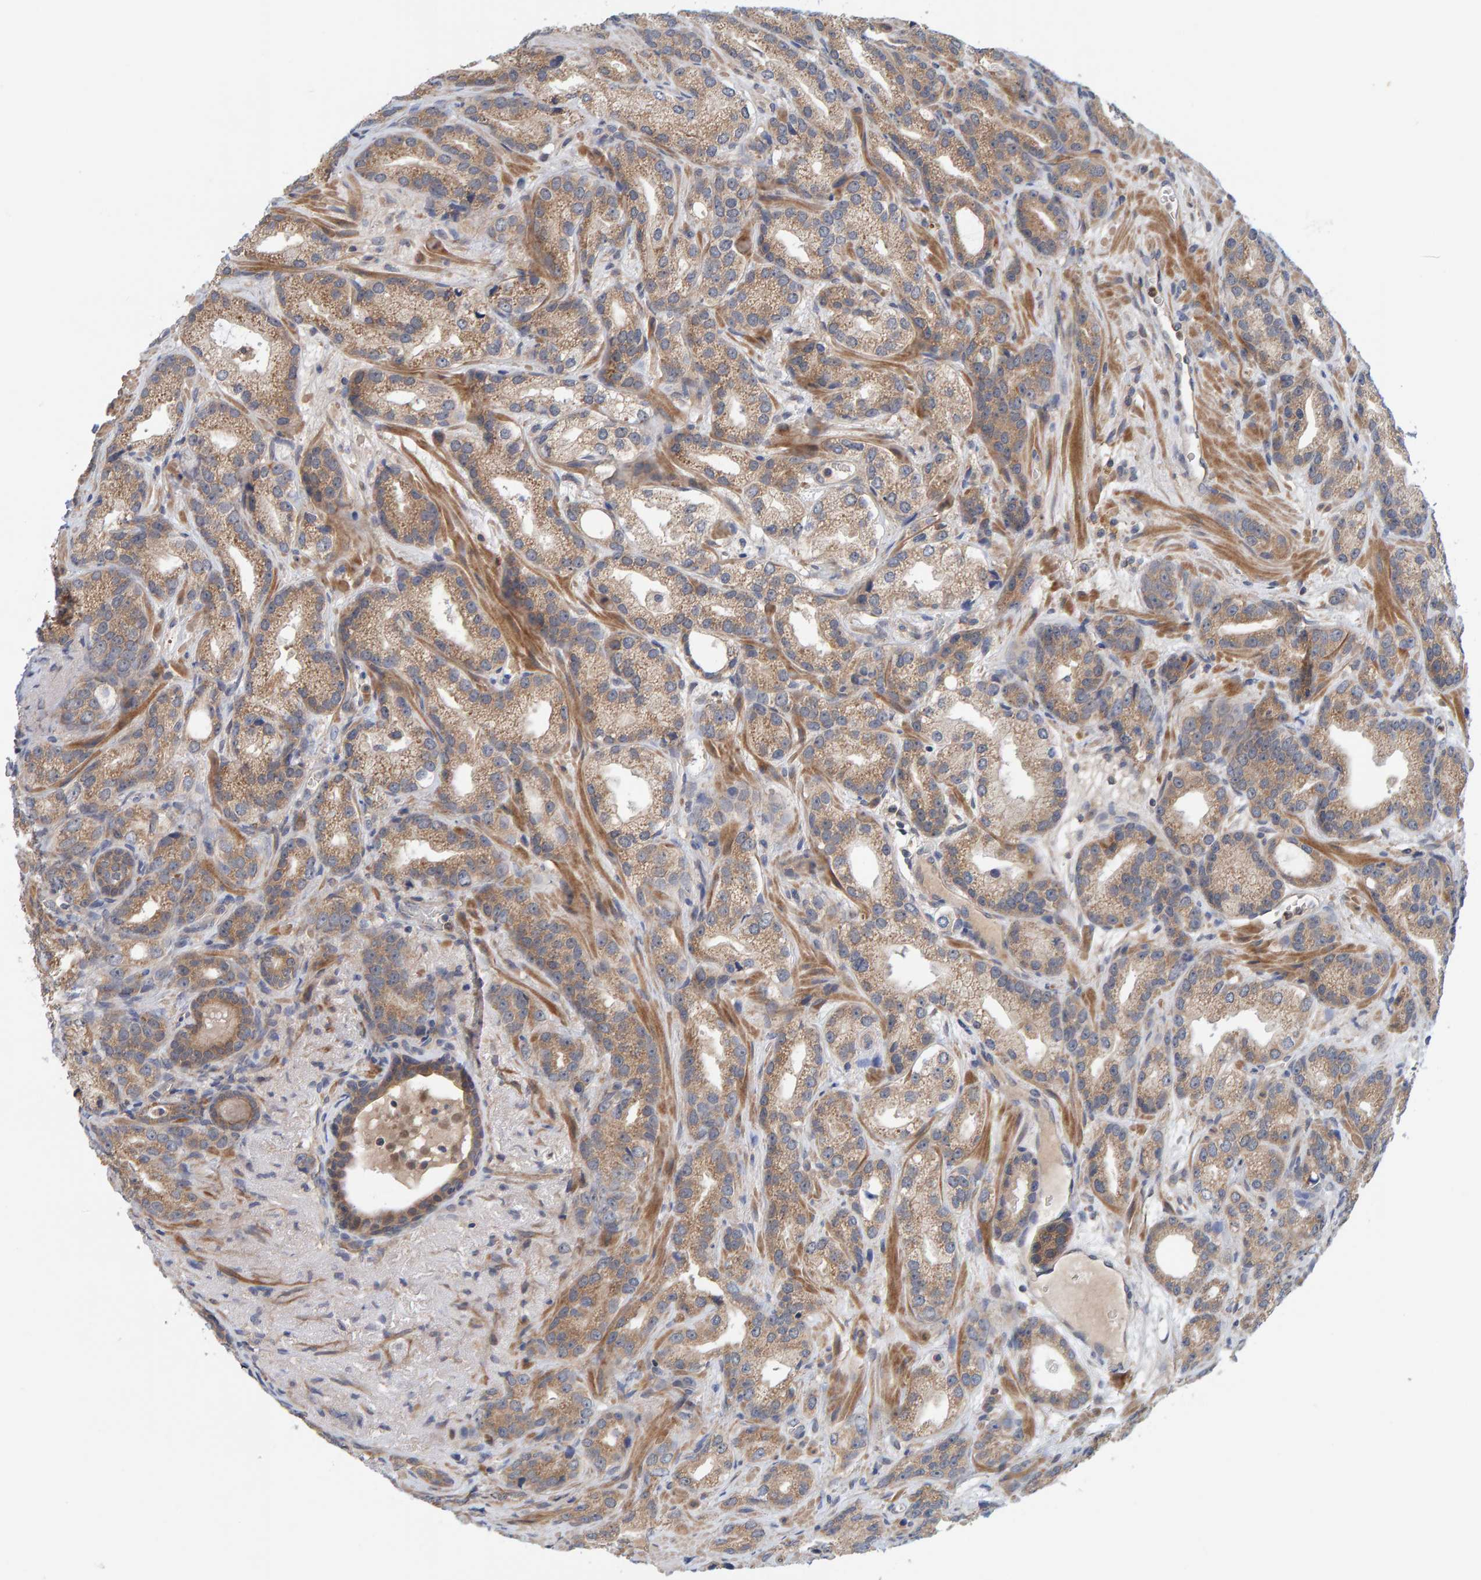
{"staining": {"intensity": "moderate", "quantity": ">75%", "location": "cytoplasmic/membranous"}, "tissue": "prostate cancer", "cell_type": "Tumor cells", "image_type": "cancer", "snomed": [{"axis": "morphology", "description": "Adenocarcinoma, High grade"}, {"axis": "topography", "description": "Prostate"}], "caption": "The photomicrograph reveals staining of prostate cancer (high-grade adenocarcinoma), revealing moderate cytoplasmic/membranous protein positivity (brown color) within tumor cells.", "gene": "TATDN1", "patient": {"sex": "male", "age": 63}}